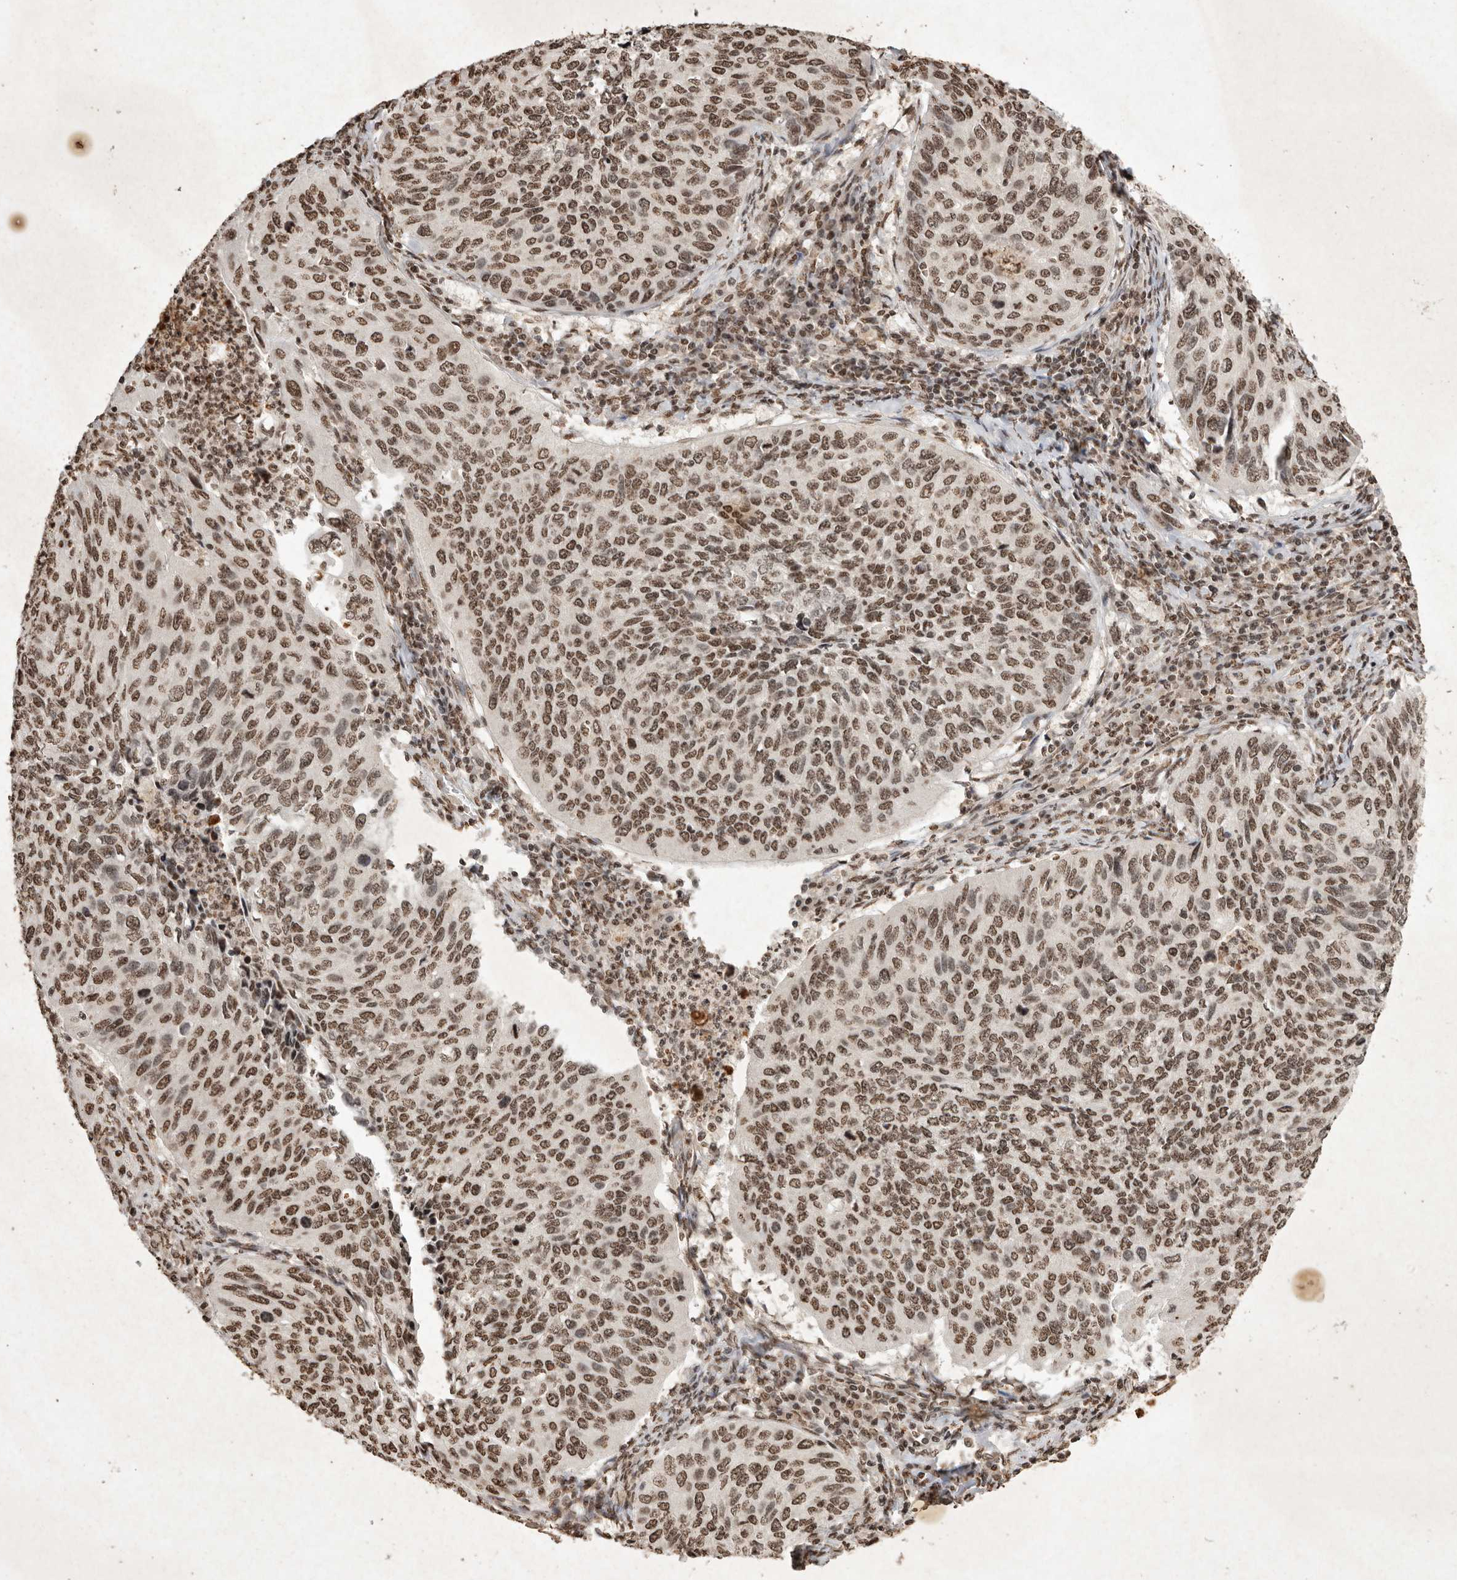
{"staining": {"intensity": "moderate", "quantity": ">75%", "location": "nuclear"}, "tissue": "cervical cancer", "cell_type": "Tumor cells", "image_type": "cancer", "snomed": [{"axis": "morphology", "description": "Squamous cell carcinoma, NOS"}, {"axis": "topography", "description": "Cervix"}], "caption": "This image demonstrates squamous cell carcinoma (cervical) stained with immunohistochemistry (IHC) to label a protein in brown. The nuclear of tumor cells show moderate positivity for the protein. Nuclei are counter-stained blue.", "gene": "NKX3-2", "patient": {"sex": "female", "age": 38}}